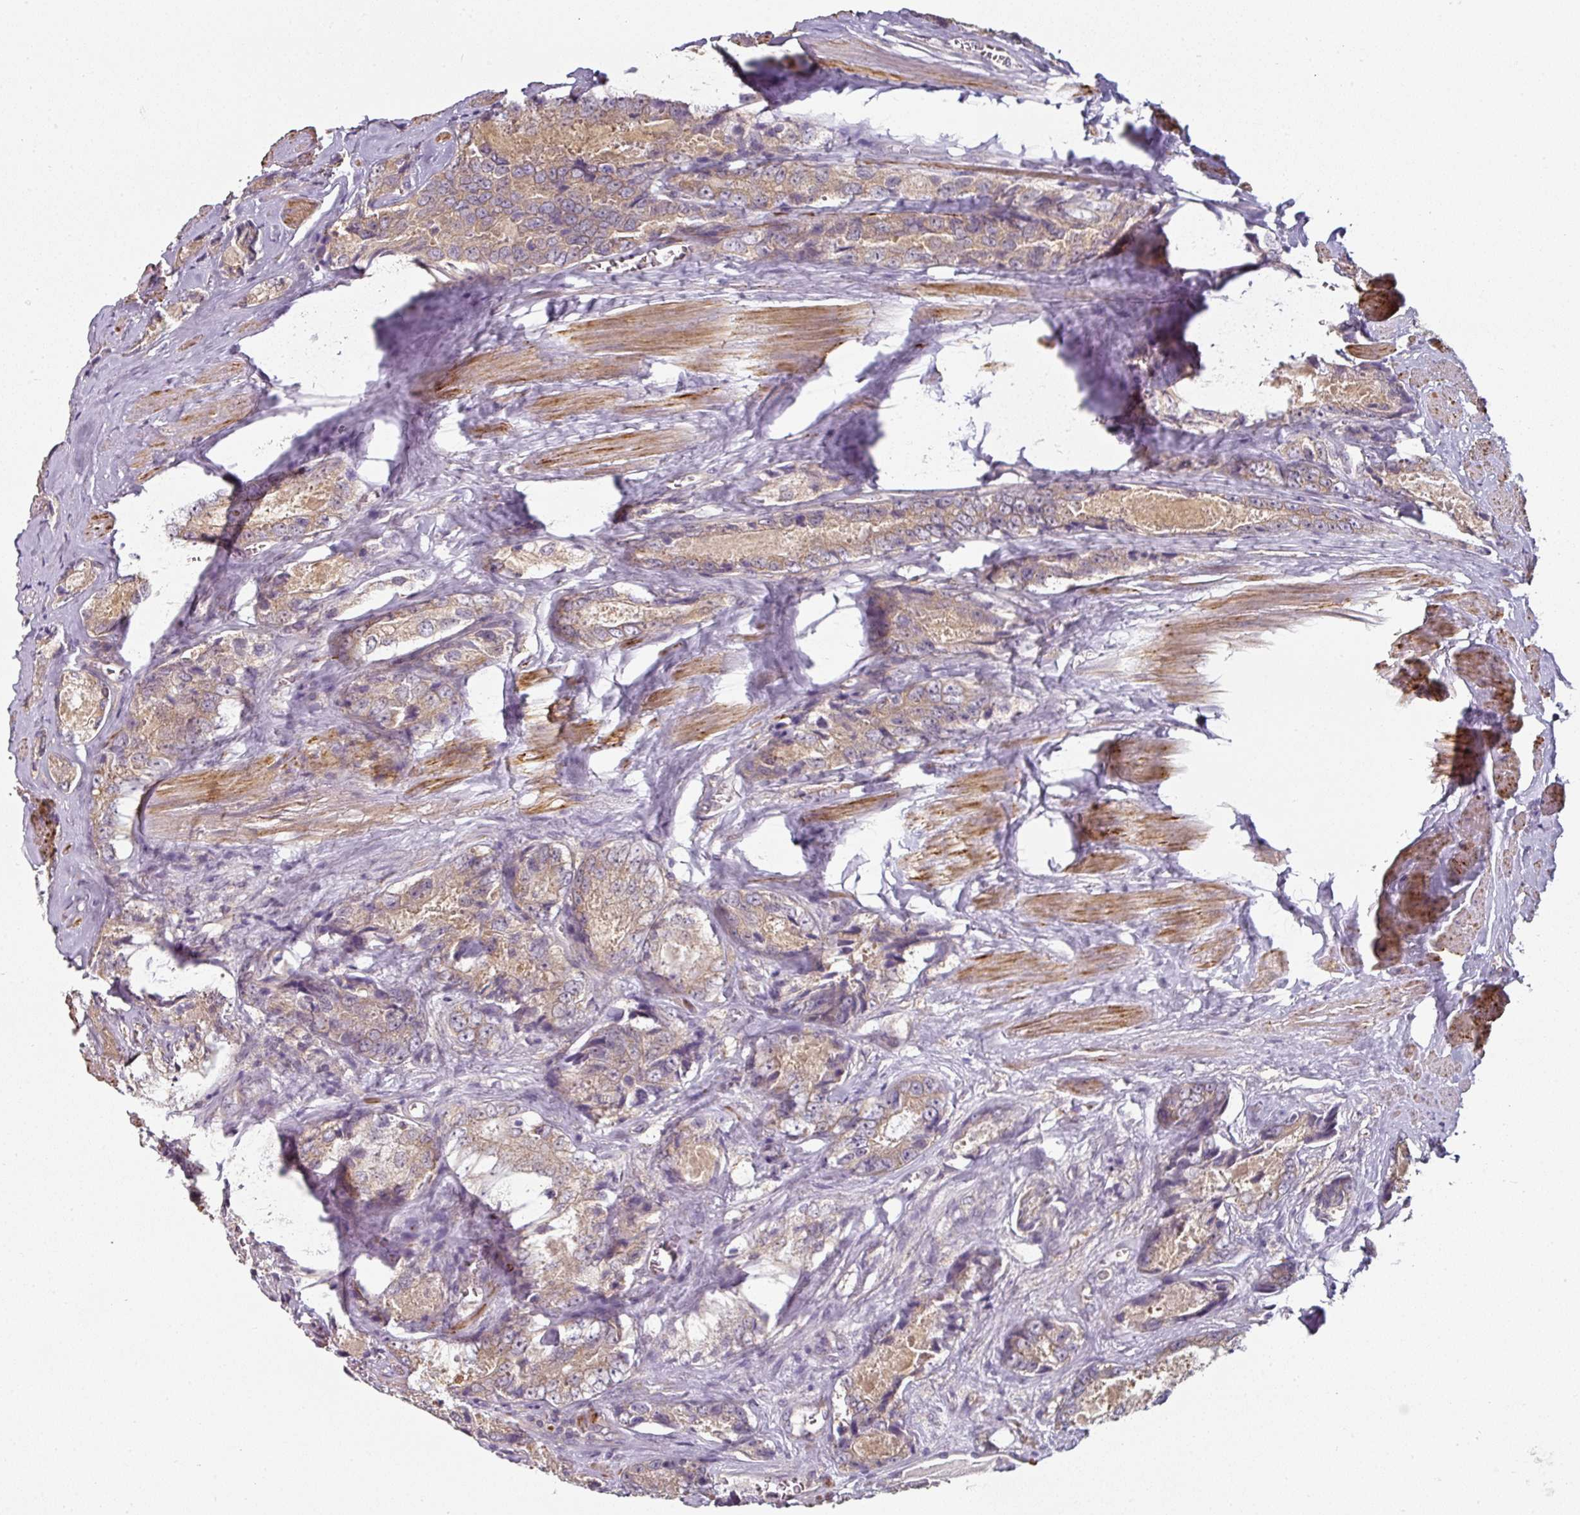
{"staining": {"intensity": "weak", "quantity": ">75%", "location": "cytoplasmic/membranous"}, "tissue": "prostate cancer", "cell_type": "Tumor cells", "image_type": "cancer", "snomed": [{"axis": "morphology", "description": "Adenocarcinoma, Low grade"}, {"axis": "topography", "description": "Prostate"}], "caption": "Immunohistochemistry image of human prostate low-grade adenocarcinoma stained for a protein (brown), which reveals low levels of weak cytoplasmic/membranous expression in approximately >75% of tumor cells.", "gene": "MAP2K2", "patient": {"sex": "male", "age": 68}}